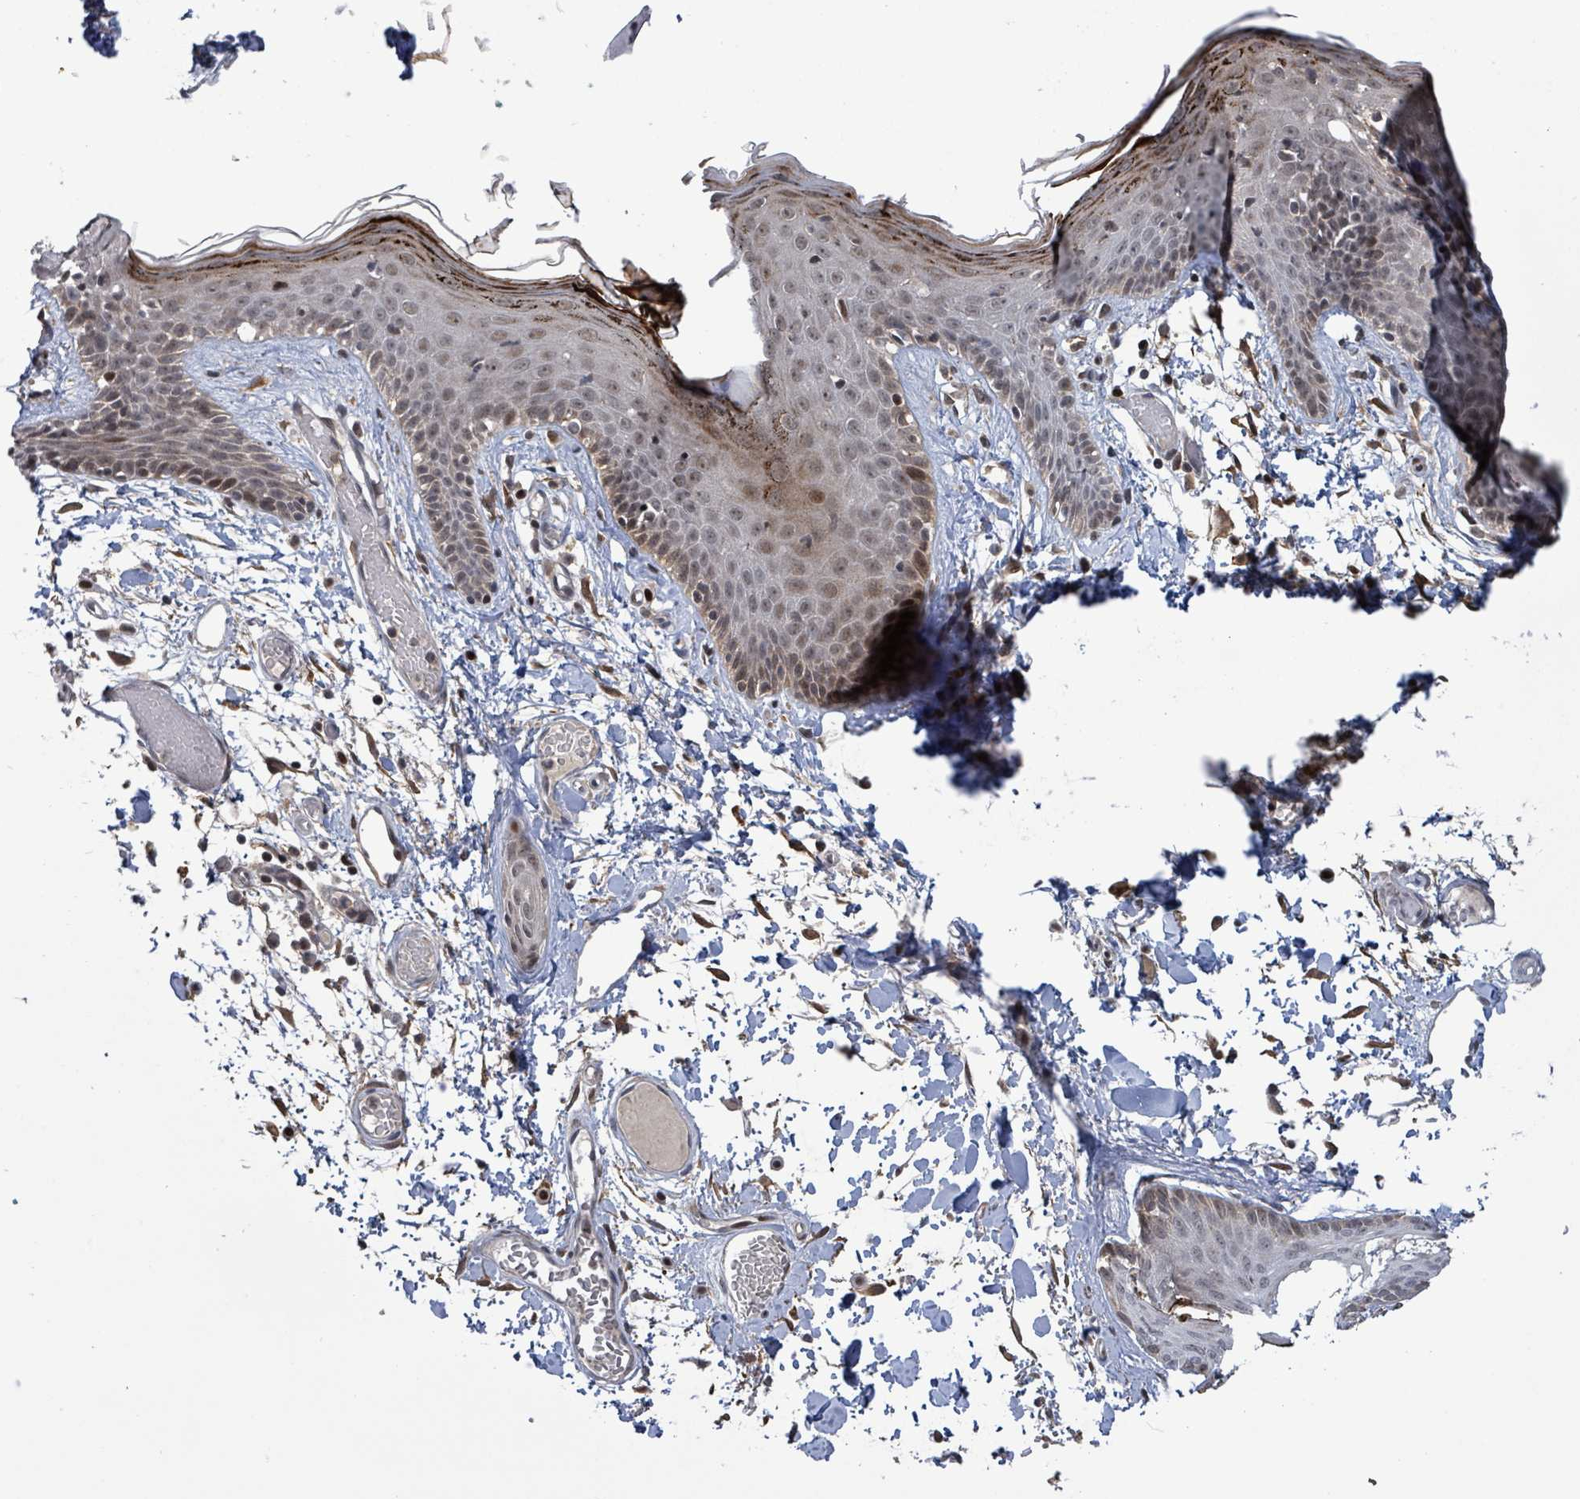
{"staining": {"intensity": "moderate", "quantity": ">75%", "location": "cytoplasmic/membranous"}, "tissue": "skin", "cell_type": "Fibroblasts", "image_type": "normal", "snomed": [{"axis": "morphology", "description": "Normal tissue, NOS"}, {"axis": "topography", "description": "Skin"}], "caption": "Immunohistochemistry (IHC) micrograph of unremarkable skin stained for a protein (brown), which displays medium levels of moderate cytoplasmic/membranous staining in about >75% of fibroblasts.", "gene": "FBXO6", "patient": {"sex": "male", "age": 79}}